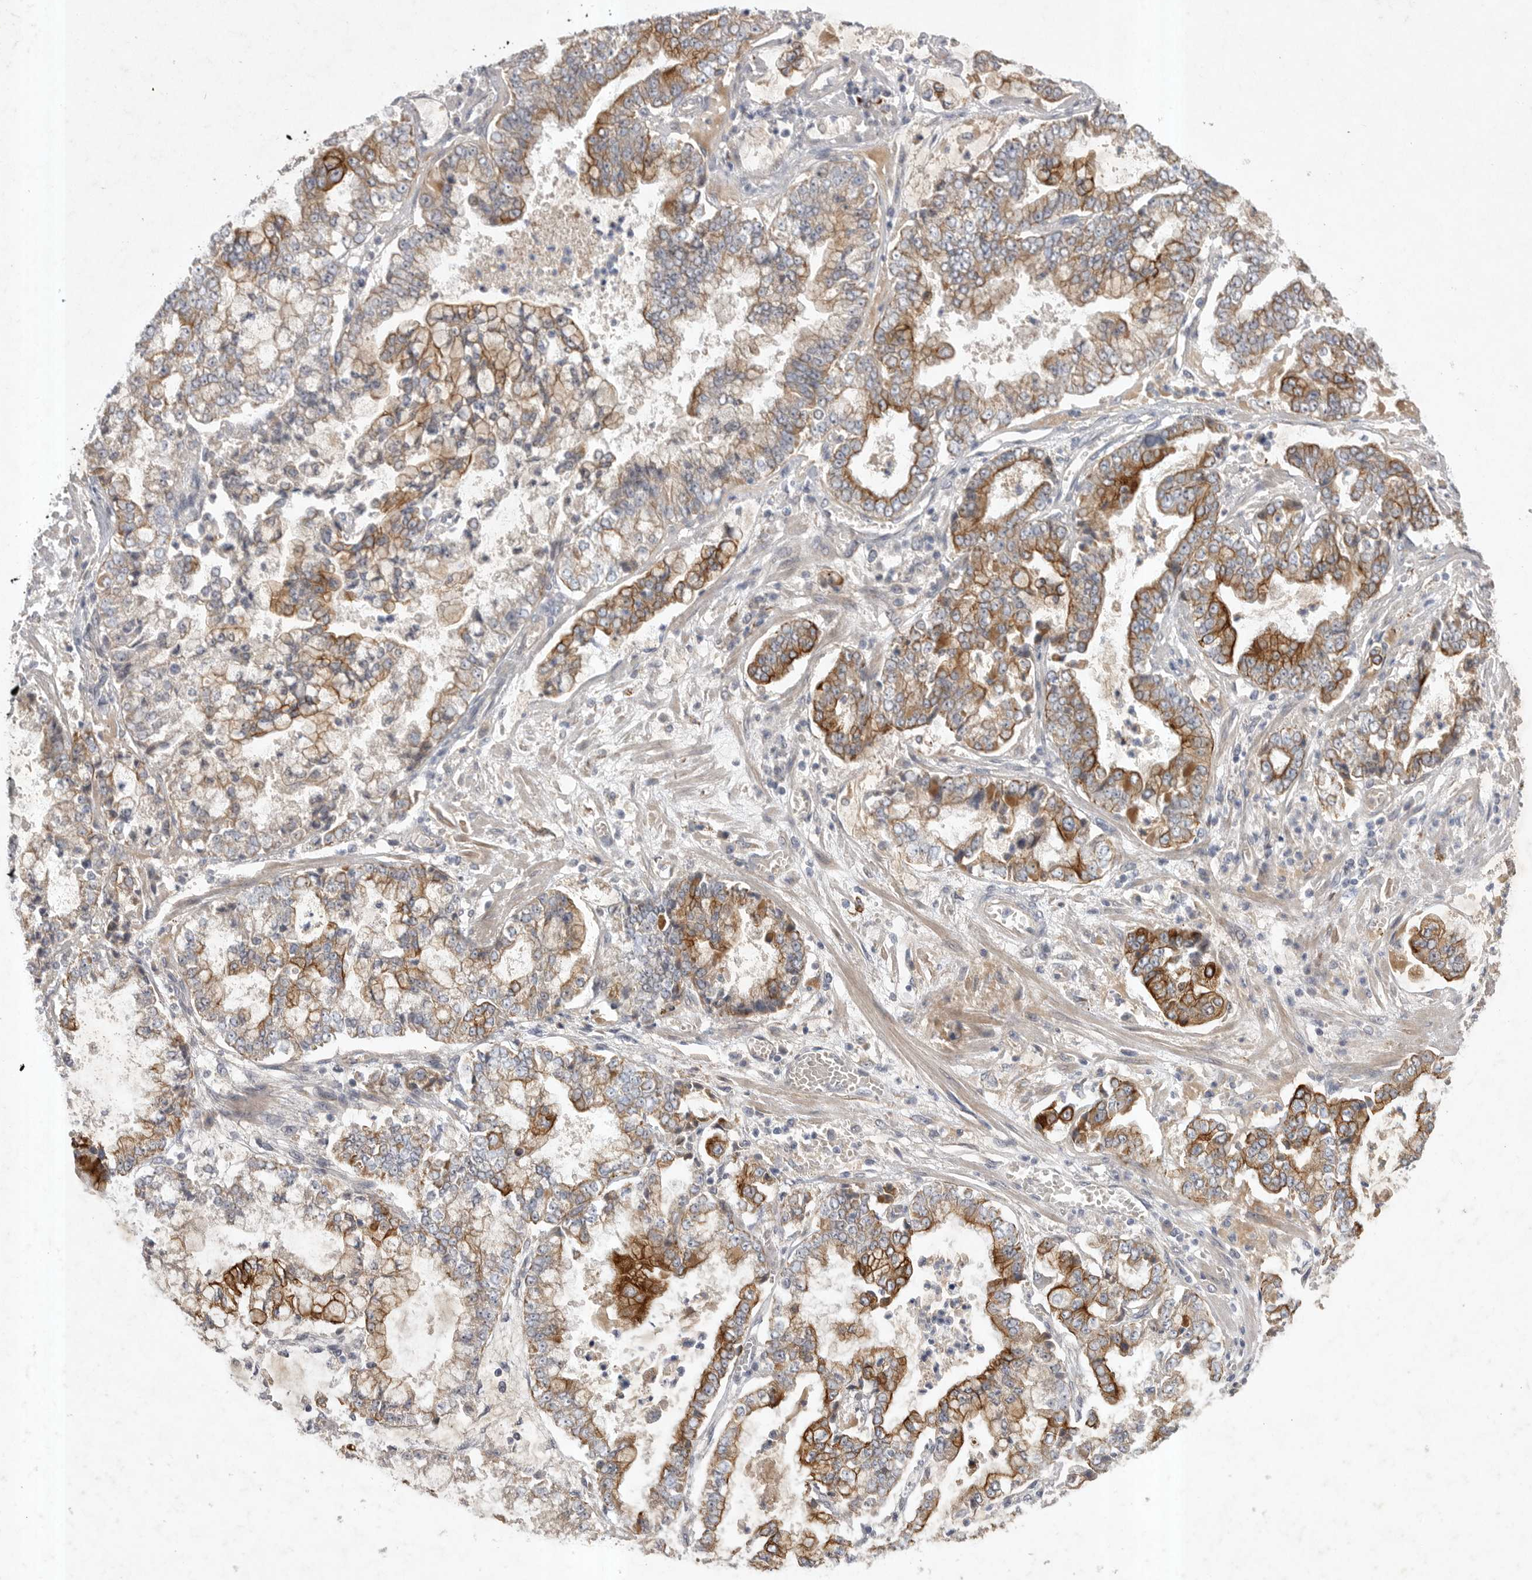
{"staining": {"intensity": "strong", "quantity": "25%-75%", "location": "cytoplasmic/membranous"}, "tissue": "stomach cancer", "cell_type": "Tumor cells", "image_type": "cancer", "snomed": [{"axis": "morphology", "description": "Adenocarcinoma, NOS"}, {"axis": "topography", "description": "Stomach"}], "caption": "A photomicrograph of stomach cancer stained for a protein shows strong cytoplasmic/membranous brown staining in tumor cells.", "gene": "DHDDS", "patient": {"sex": "male", "age": 76}}